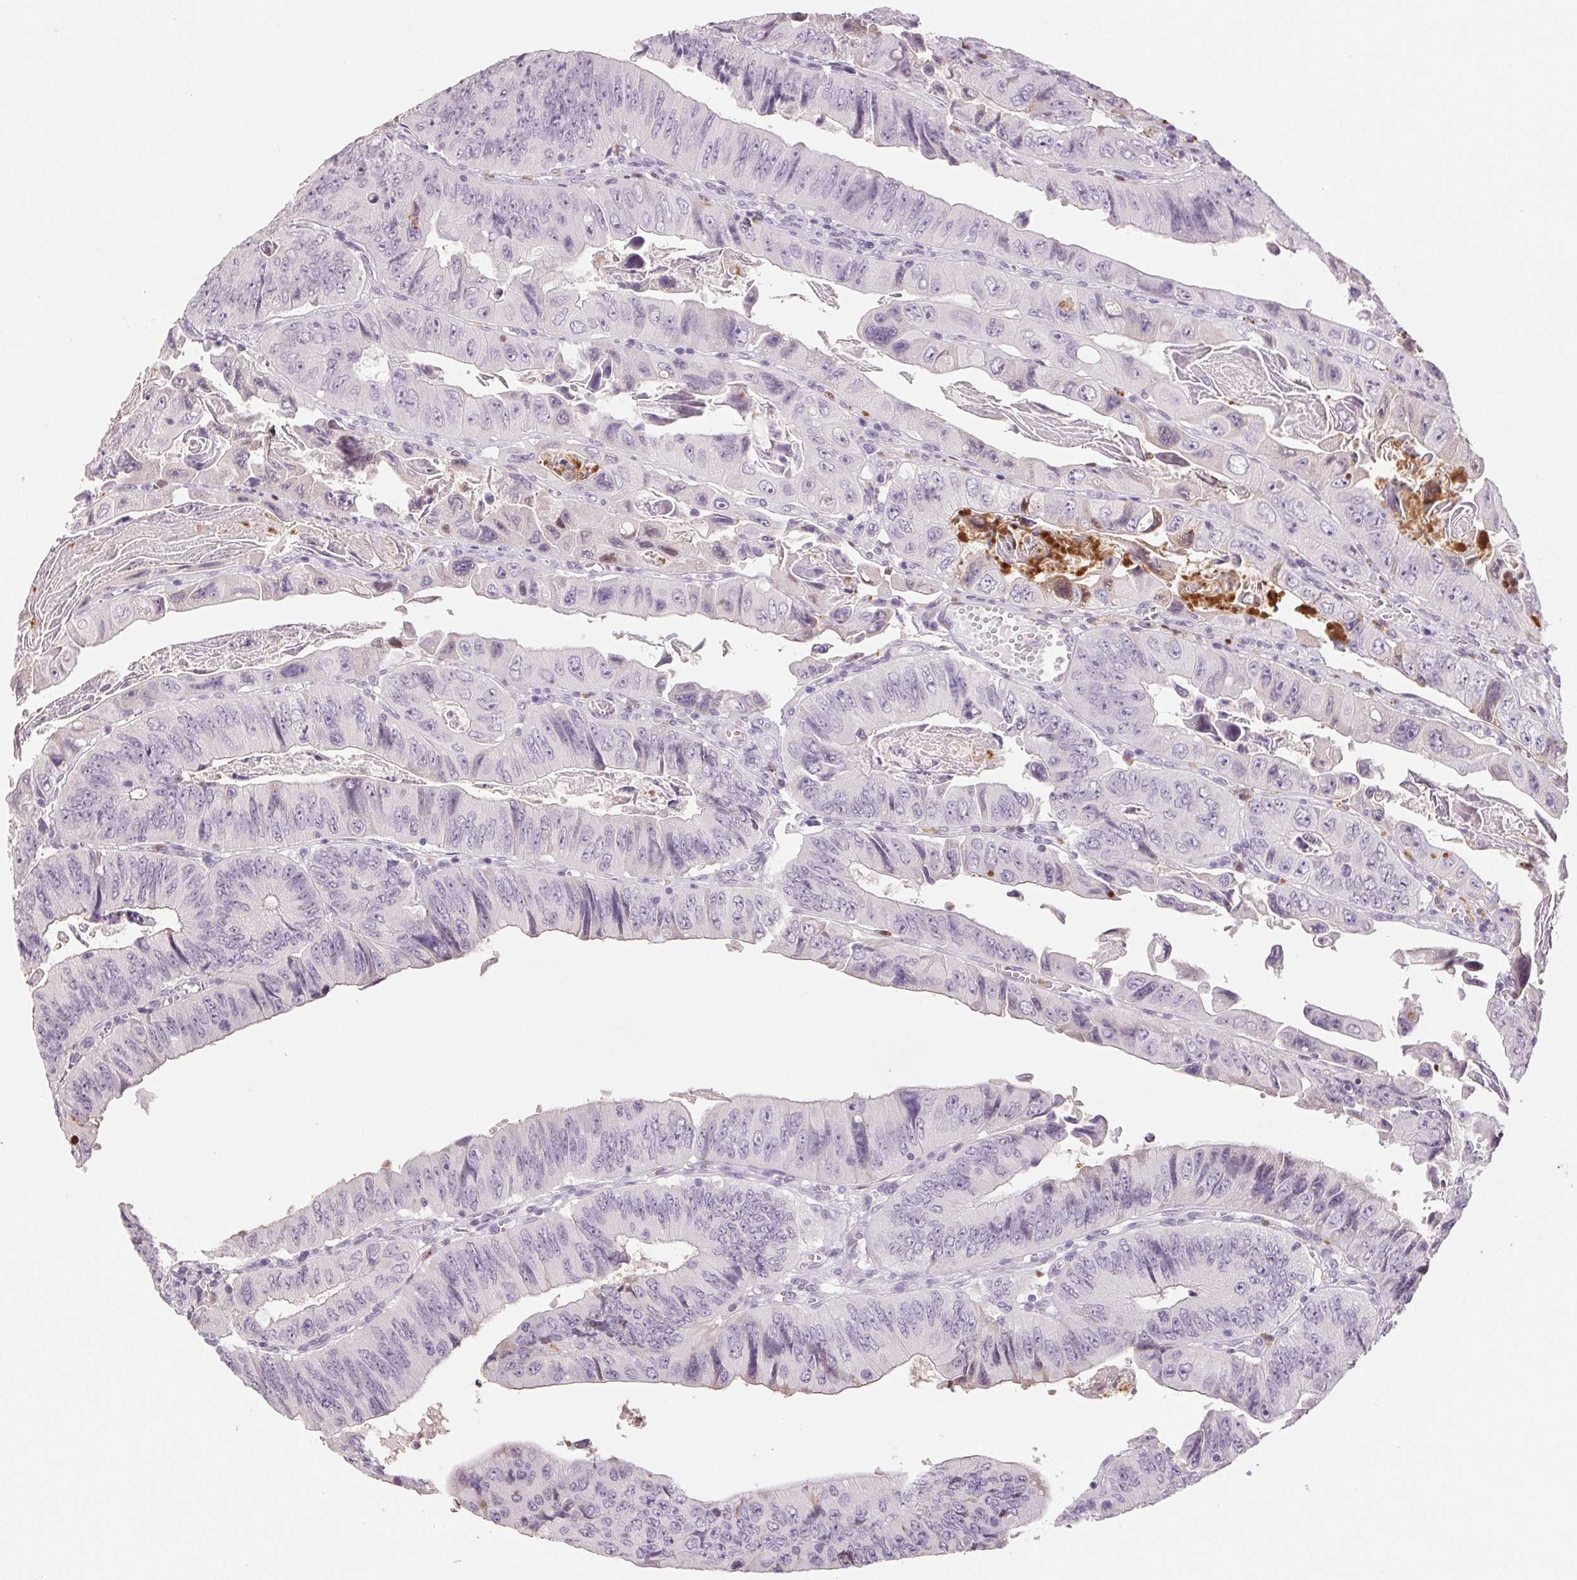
{"staining": {"intensity": "negative", "quantity": "none", "location": "none"}, "tissue": "colorectal cancer", "cell_type": "Tumor cells", "image_type": "cancer", "snomed": [{"axis": "morphology", "description": "Adenocarcinoma, NOS"}, {"axis": "topography", "description": "Colon"}], "caption": "IHC micrograph of neoplastic tissue: human colorectal cancer stained with DAB exhibits no significant protein positivity in tumor cells.", "gene": "LTF", "patient": {"sex": "female", "age": 84}}